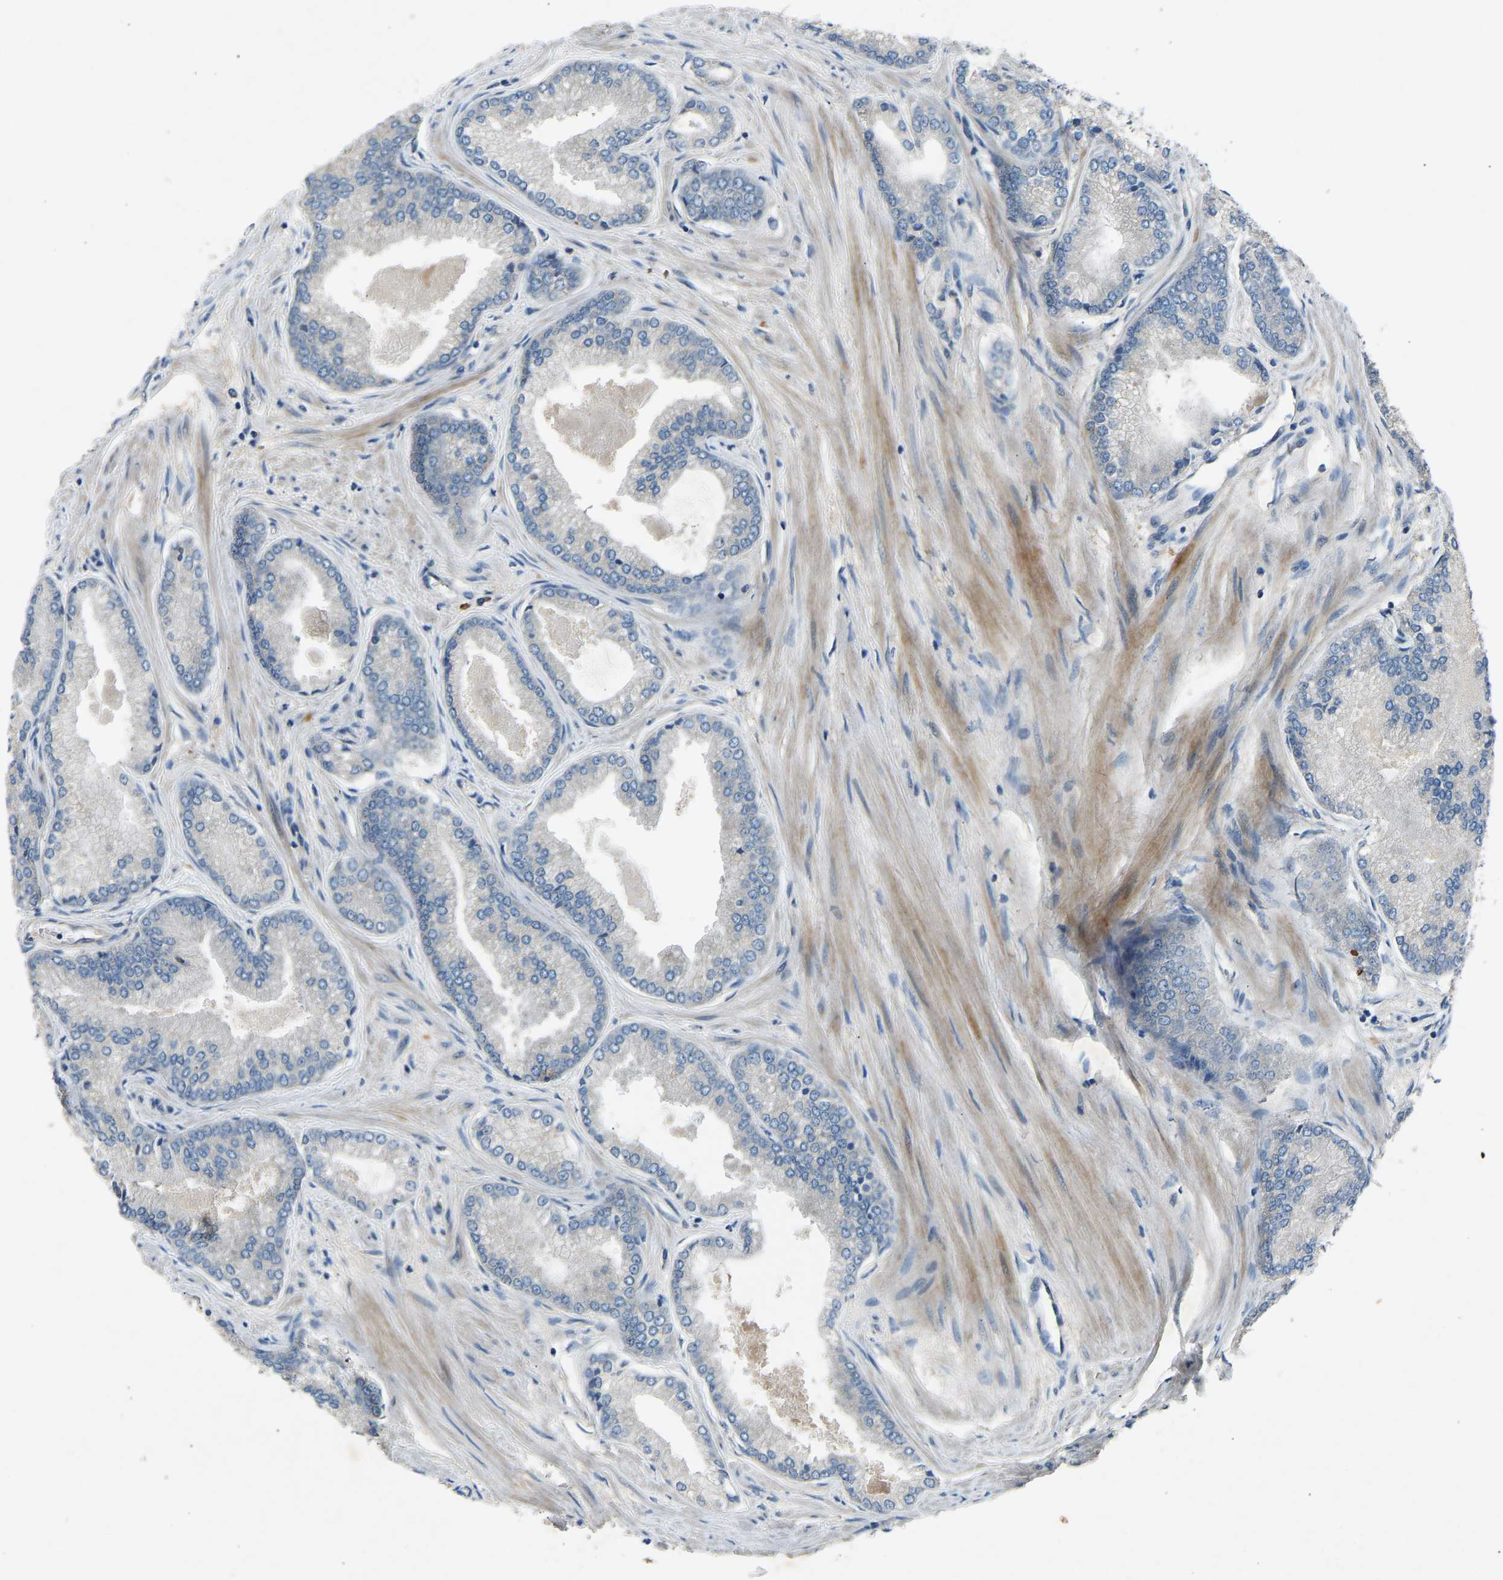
{"staining": {"intensity": "negative", "quantity": "none", "location": "none"}, "tissue": "prostate cancer", "cell_type": "Tumor cells", "image_type": "cancer", "snomed": [{"axis": "morphology", "description": "Adenocarcinoma, High grade"}, {"axis": "topography", "description": "Prostate"}], "caption": "IHC micrograph of neoplastic tissue: human prostate cancer (adenocarcinoma (high-grade)) stained with DAB (3,3'-diaminobenzidine) exhibits no significant protein staining in tumor cells.", "gene": "GAS2L1", "patient": {"sex": "male", "age": 61}}